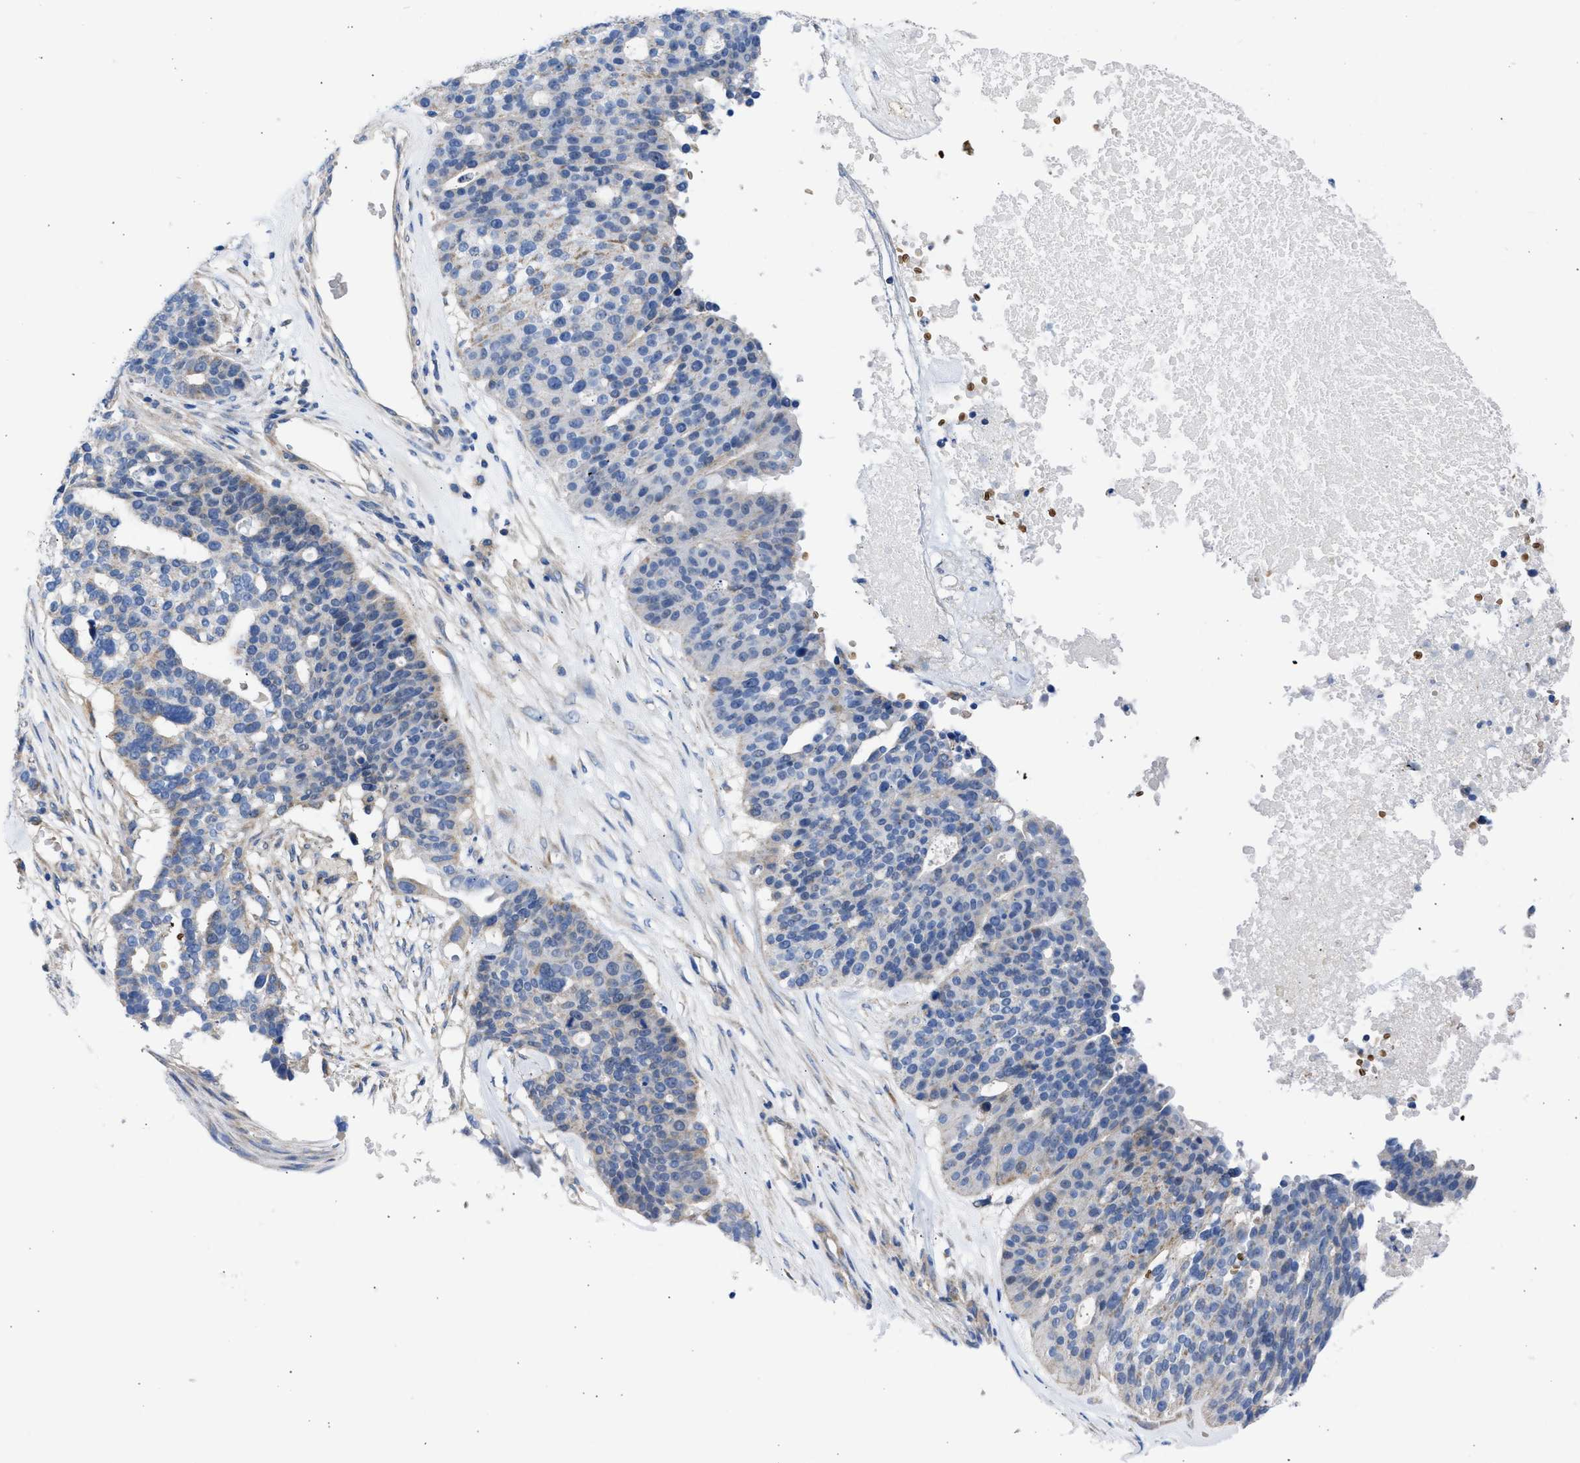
{"staining": {"intensity": "weak", "quantity": "25%-75%", "location": "cytoplasmic/membranous"}, "tissue": "ovarian cancer", "cell_type": "Tumor cells", "image_type": "cancer", "snomed": [{"axis": "morphology", "description": "Cystadenocarcinoma, serous, NOS"}, {"axis": "topography", "description": "Ovary"}], "caption": "A low amount of weak cytoplasmic/membranous positivity is present in about 25%-75% of tumor cells in serous cystadenocarcinoma (ovarian) tissue.", "gene": "BTG3", "patient": {"sex": "female", "age": 59}}